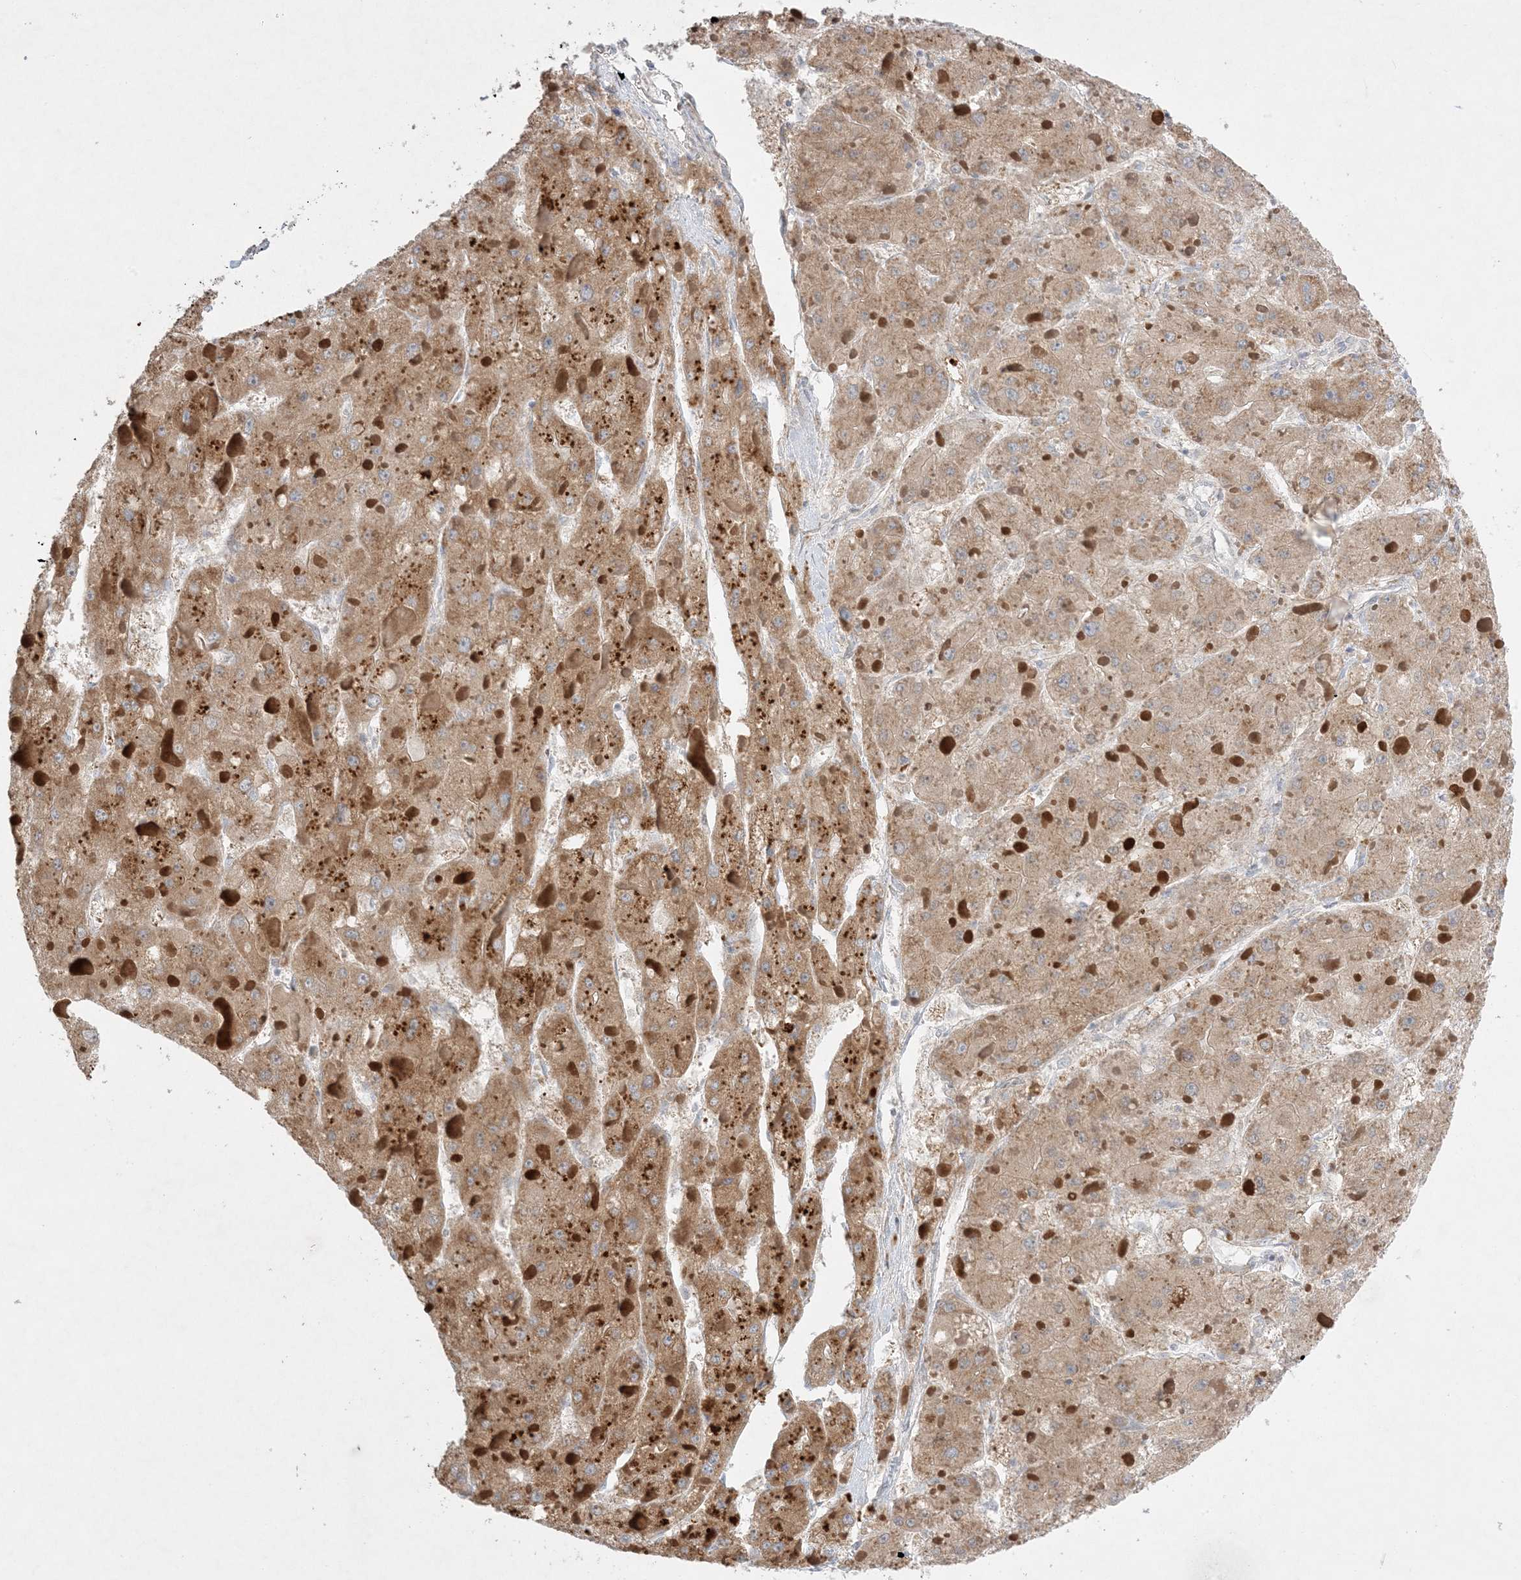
{"staining": {"intensity": "moderate", "quantity": ">75%", "location": "cytoplasmic/membranous"}, "tissue": "liver cancer", "cell_type": "Tumor cells", "image_type": "cancer", "snomed": [{"axis": "morphology", "description": "Carcinoma, Hepatocellular, NOS"}, {"axis": "topography", "description": "Liver"}], "caption": "Human liver cancer stained for a protein (brown) exhibits moderate cytoplasmic/membranous positive expression in about >75% of tumor cells.", "gene": "MMGT1", "patient": {"sex": "female", "age": 73}}